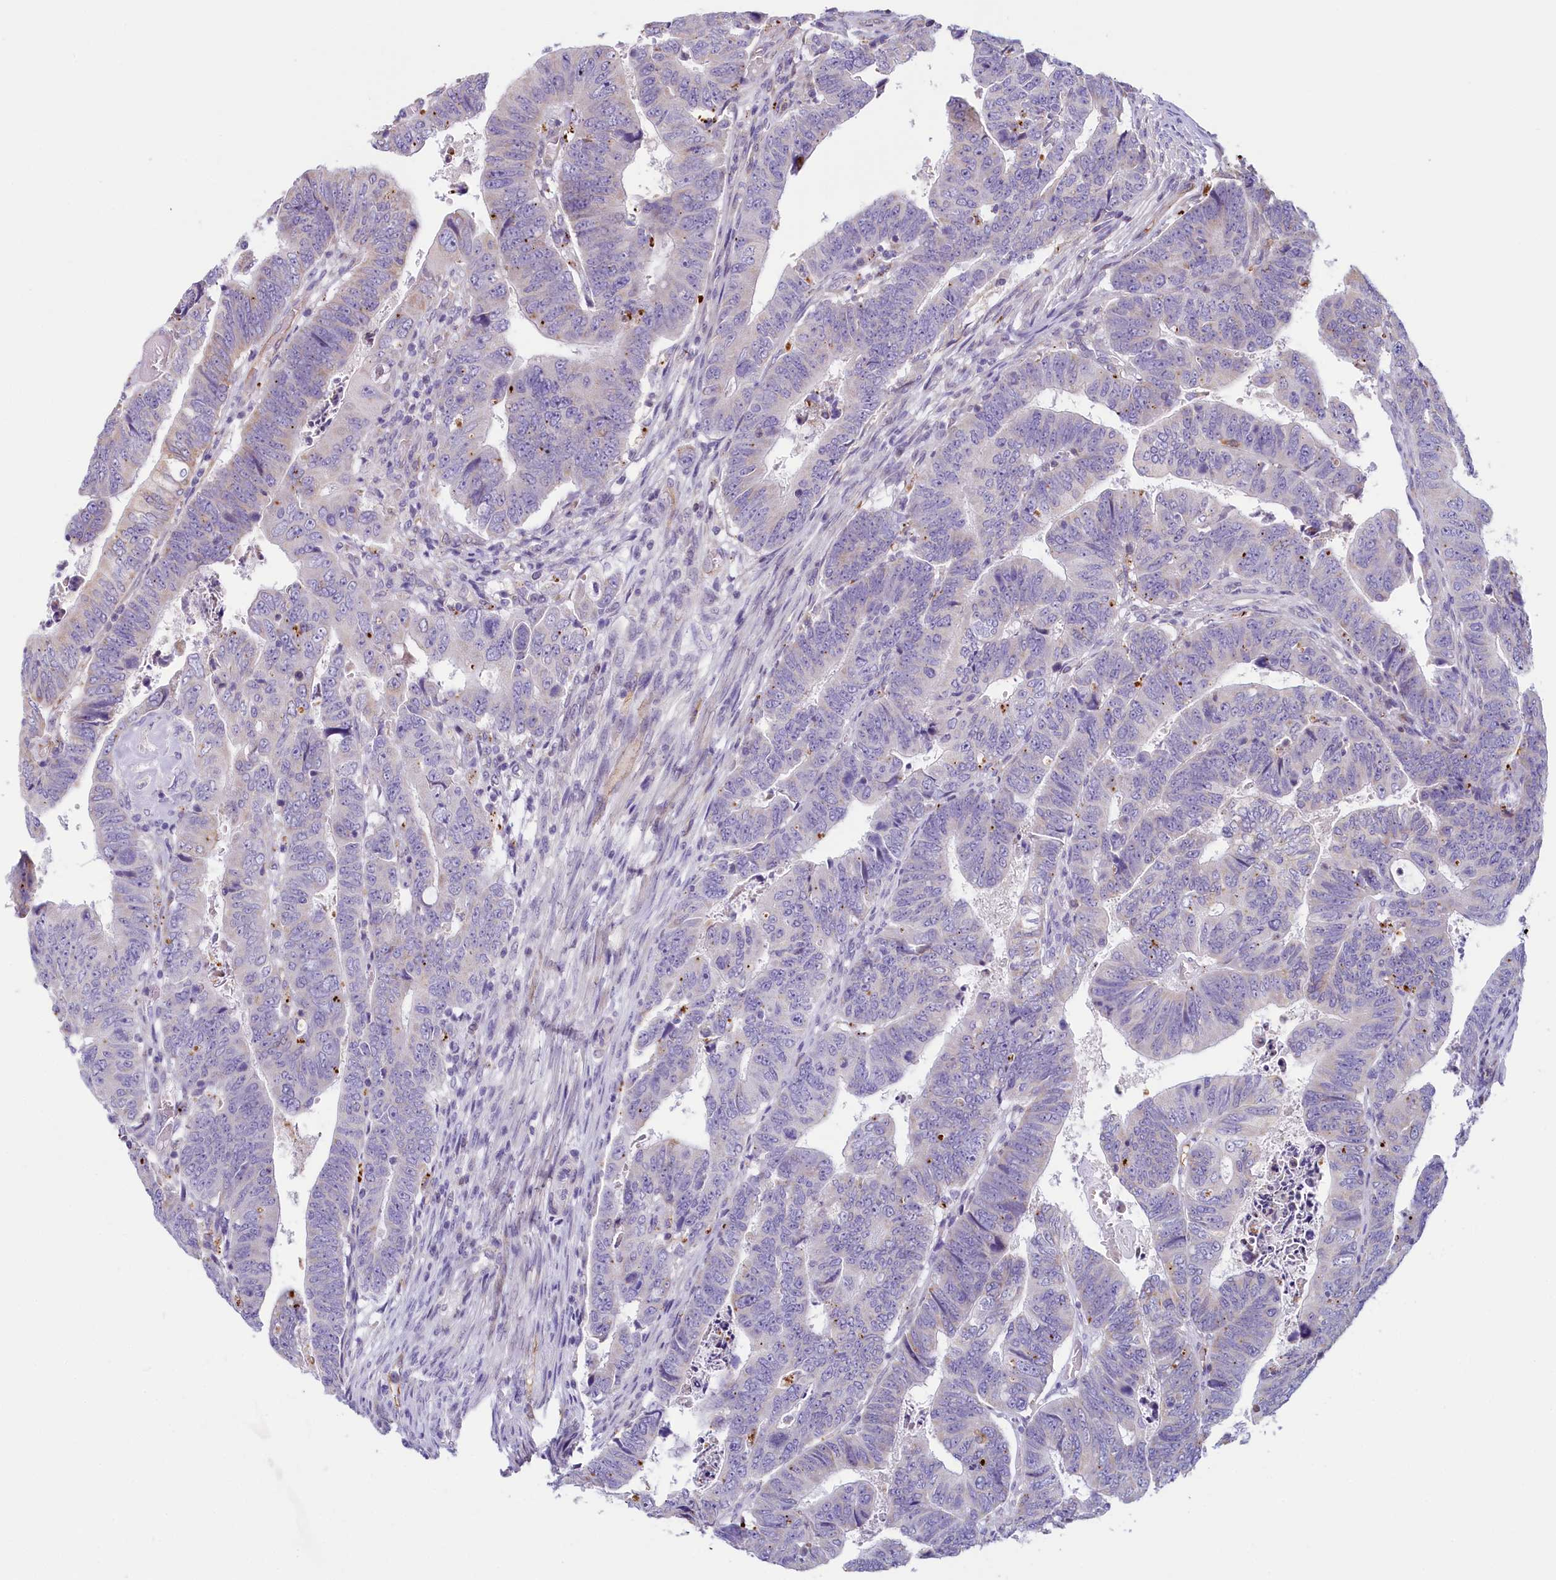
{"staining": {"intensity": "negative", "quantity": "none", "location": "none"}, "tissue": "colorectal cancer", "cell_type": "Tumor cells", "image_type": "cancer", "snomed": [{"axis": "morphology", "description": "Normal tissue, NOS"}, {"axis": "morphology", "description": "Adenocarcinoma, NOS"}, {"axis": "topography", "description": "Rectum"}], "caption": "The photomicrograph reveals no staining of tumor cells in adenocarcinoma (colorectal).", "gene": "LMOD3", "patient": {"sex": "female", "age": 65}}